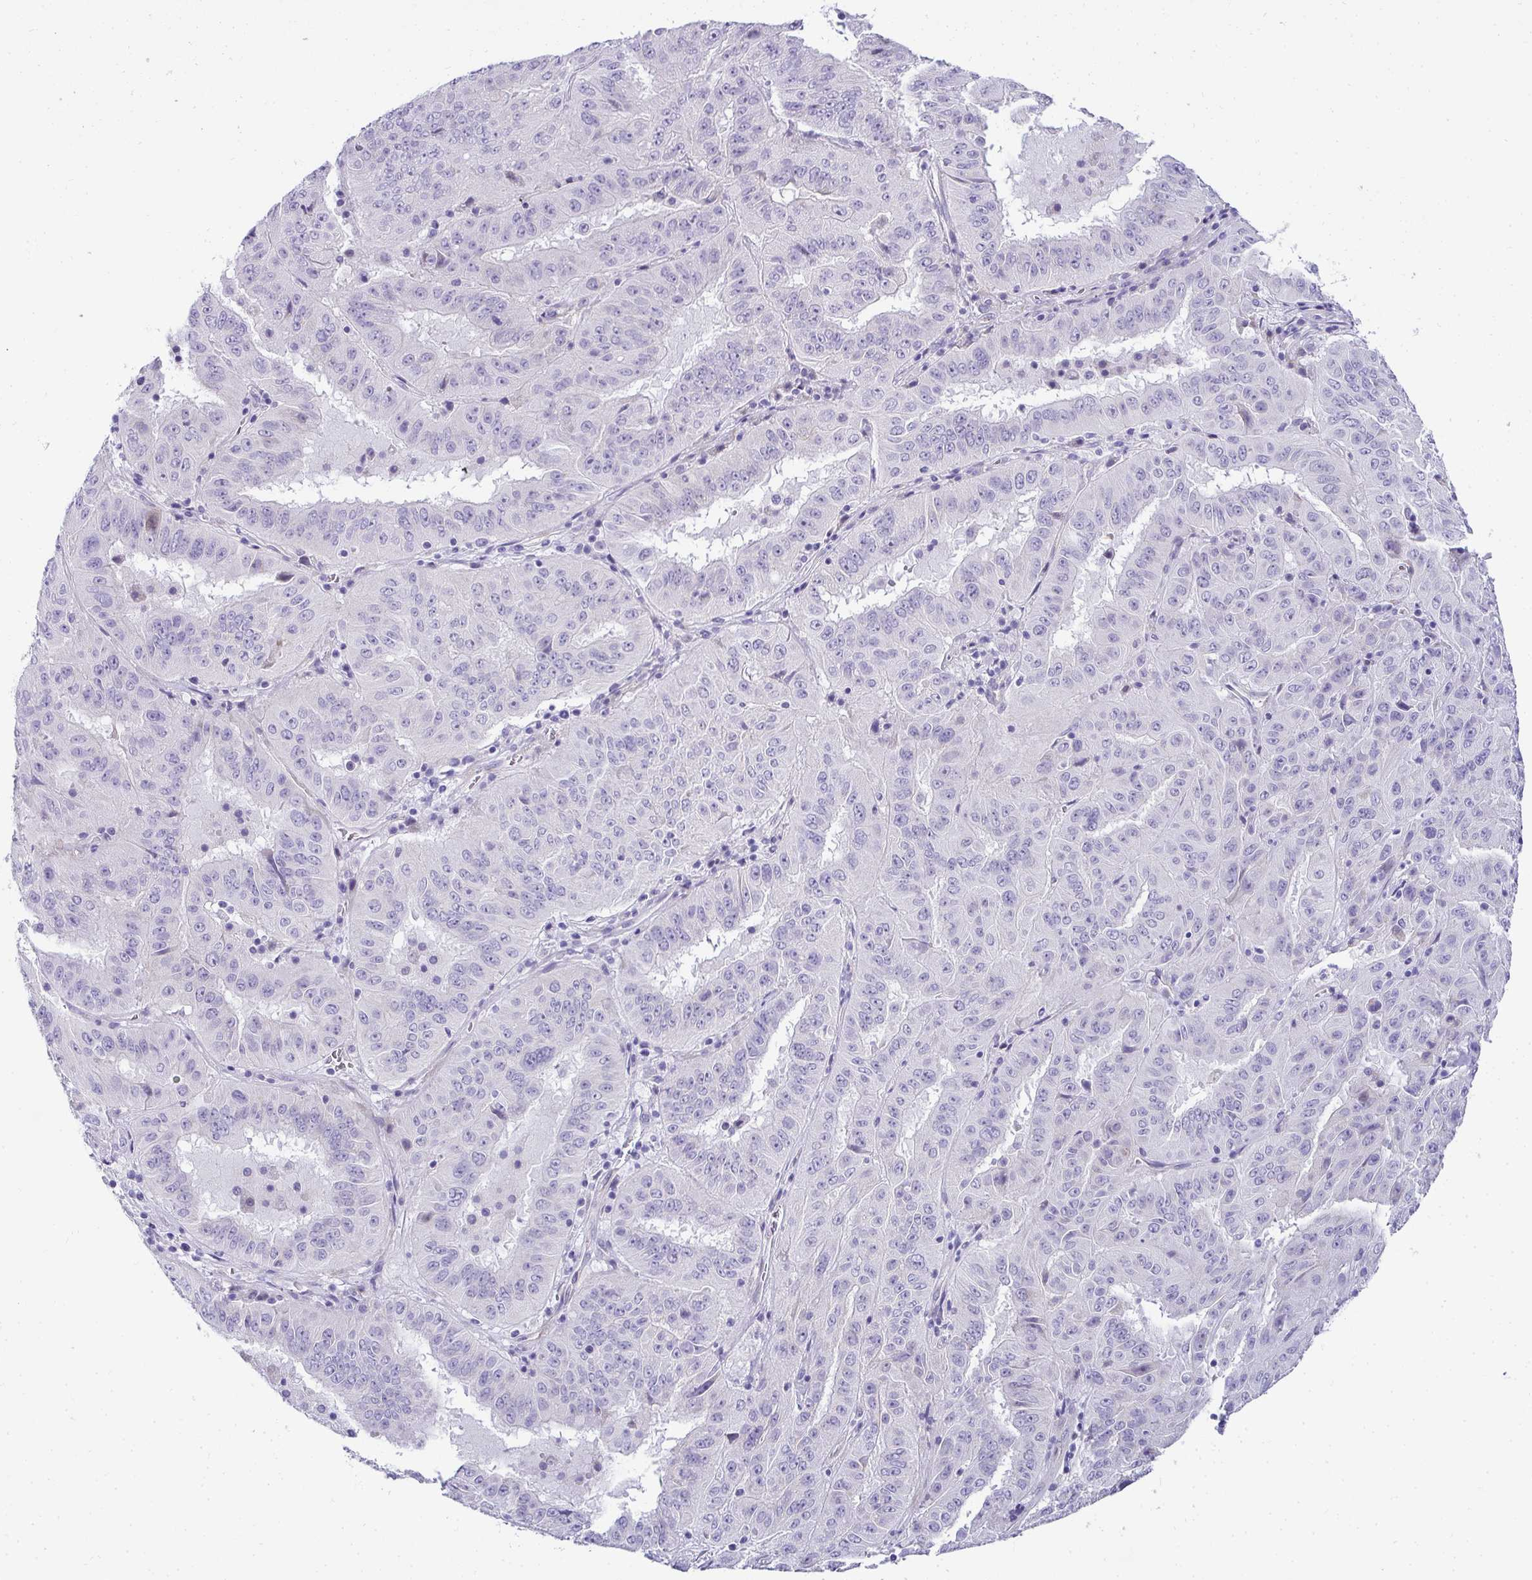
{"staining": {"intensity": "negative", "quantity": "none", "location": "none"}, "tissue": "pancreatic cancer", "cell_type": "Tumor cells", "image_type": "cancer", "snomed": [{"axis": "morphology", "description": "Adenocarcinoma, NOS"}, {"axis": "topography", "description": "Pancreas"}], "caption": "The micrograph shows no staining of tumor cells in pancreatic adenocarcinoma. (IHC, brightfield microscopy, high magnification).", "gene": "AK5", "patient": {"sex": "male", "age": 63}}